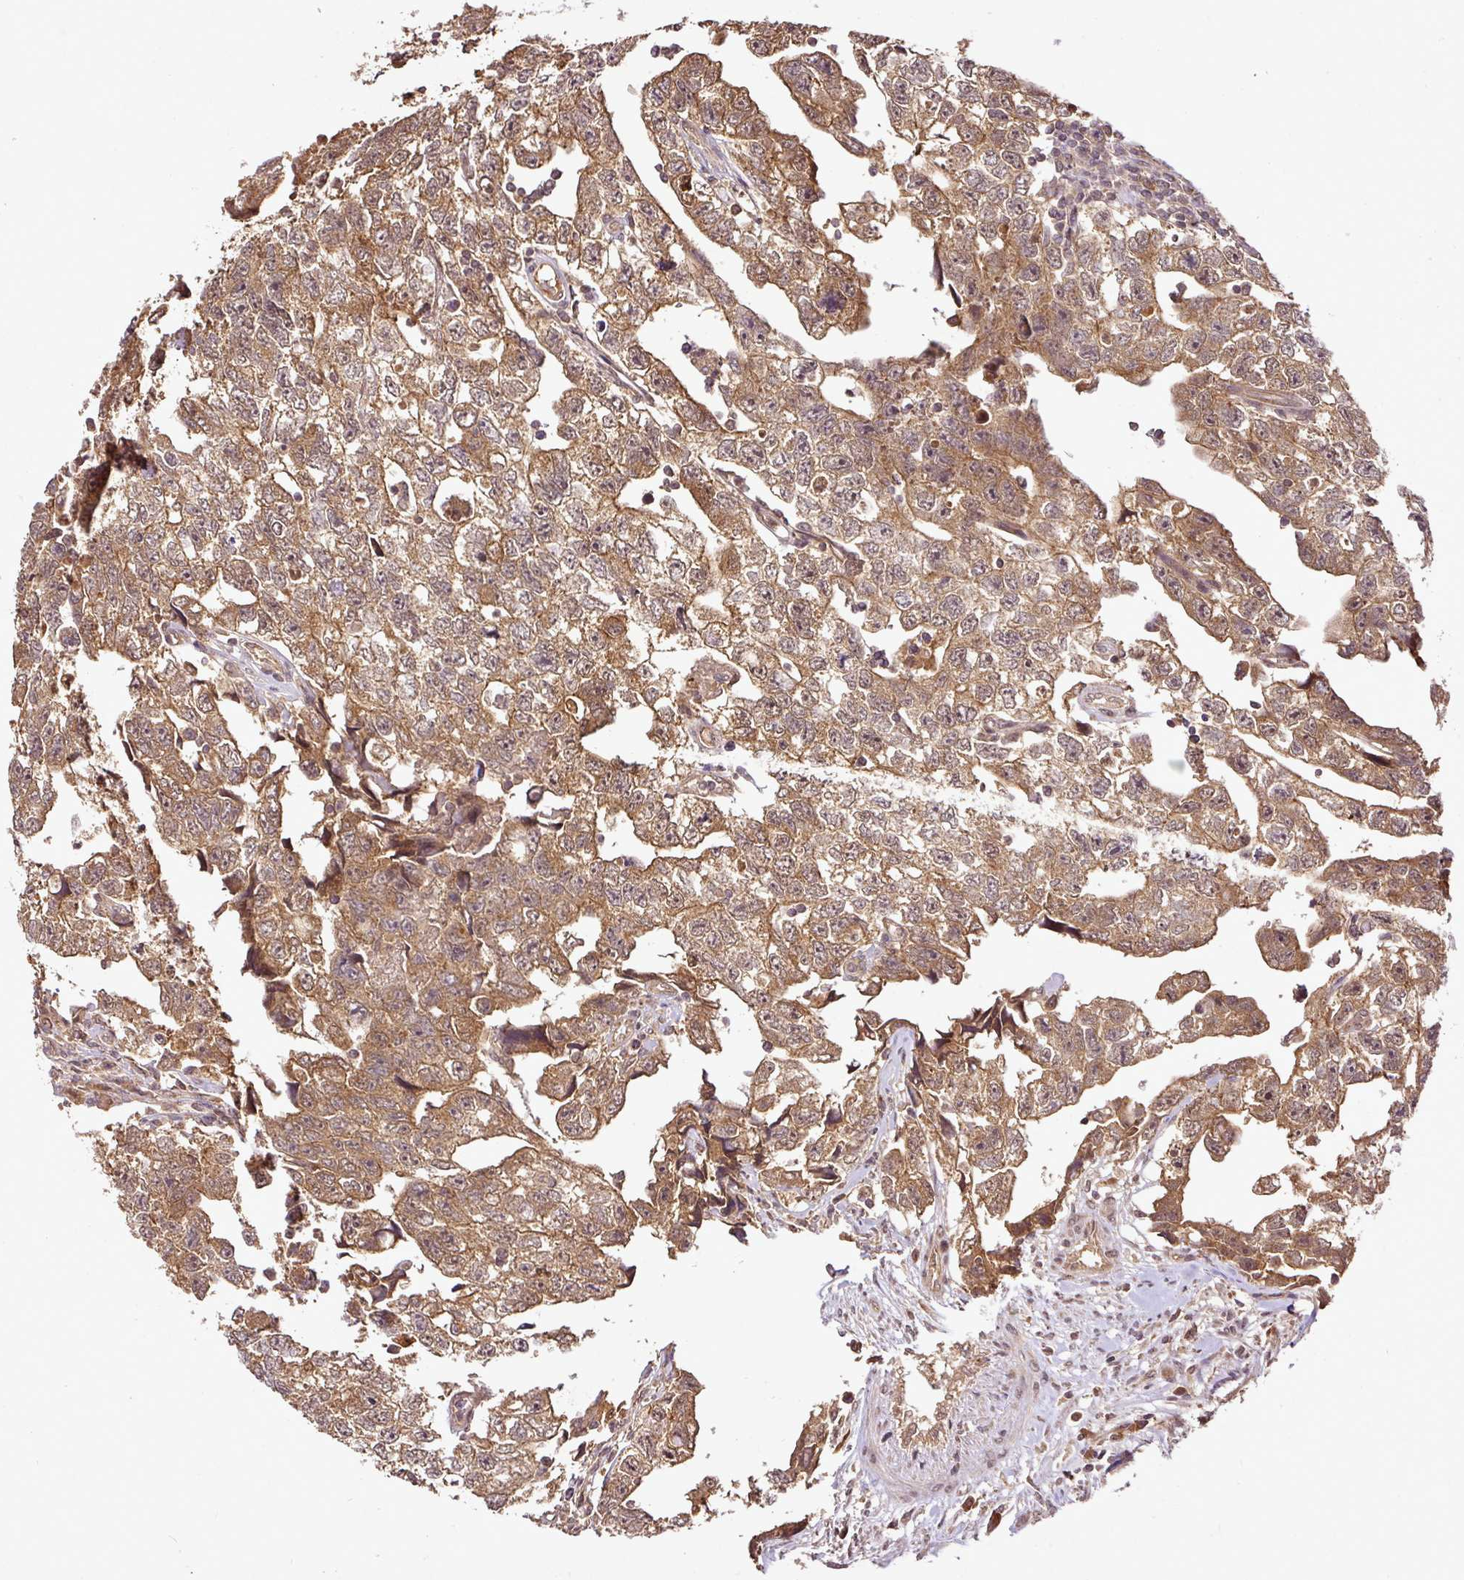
{"staining": {"intensity": "moderate", "quantity": ">75%", "location": "cytoplasmic/membranous,nuclear"}, "tissue": "testis cancer", "cell_type": "Tumor cells", "image_type": "cancer", "snomed": [{"axis": "morphology", "description": "Carcinoma, Embryonal, NOS"}, {"axis": "topography", "description": "Testis"}], "caption": "IHC (DAB (3,3'-diaminobenzidine)) staining of testis cancer (embryonal carcinoma) exhibits moderate cytoplasmic/membranous and nuclear protein staining in about >75% of tumor cells.", "gene": "FAIM", "patient": {"sex": "male", "age": 22}}